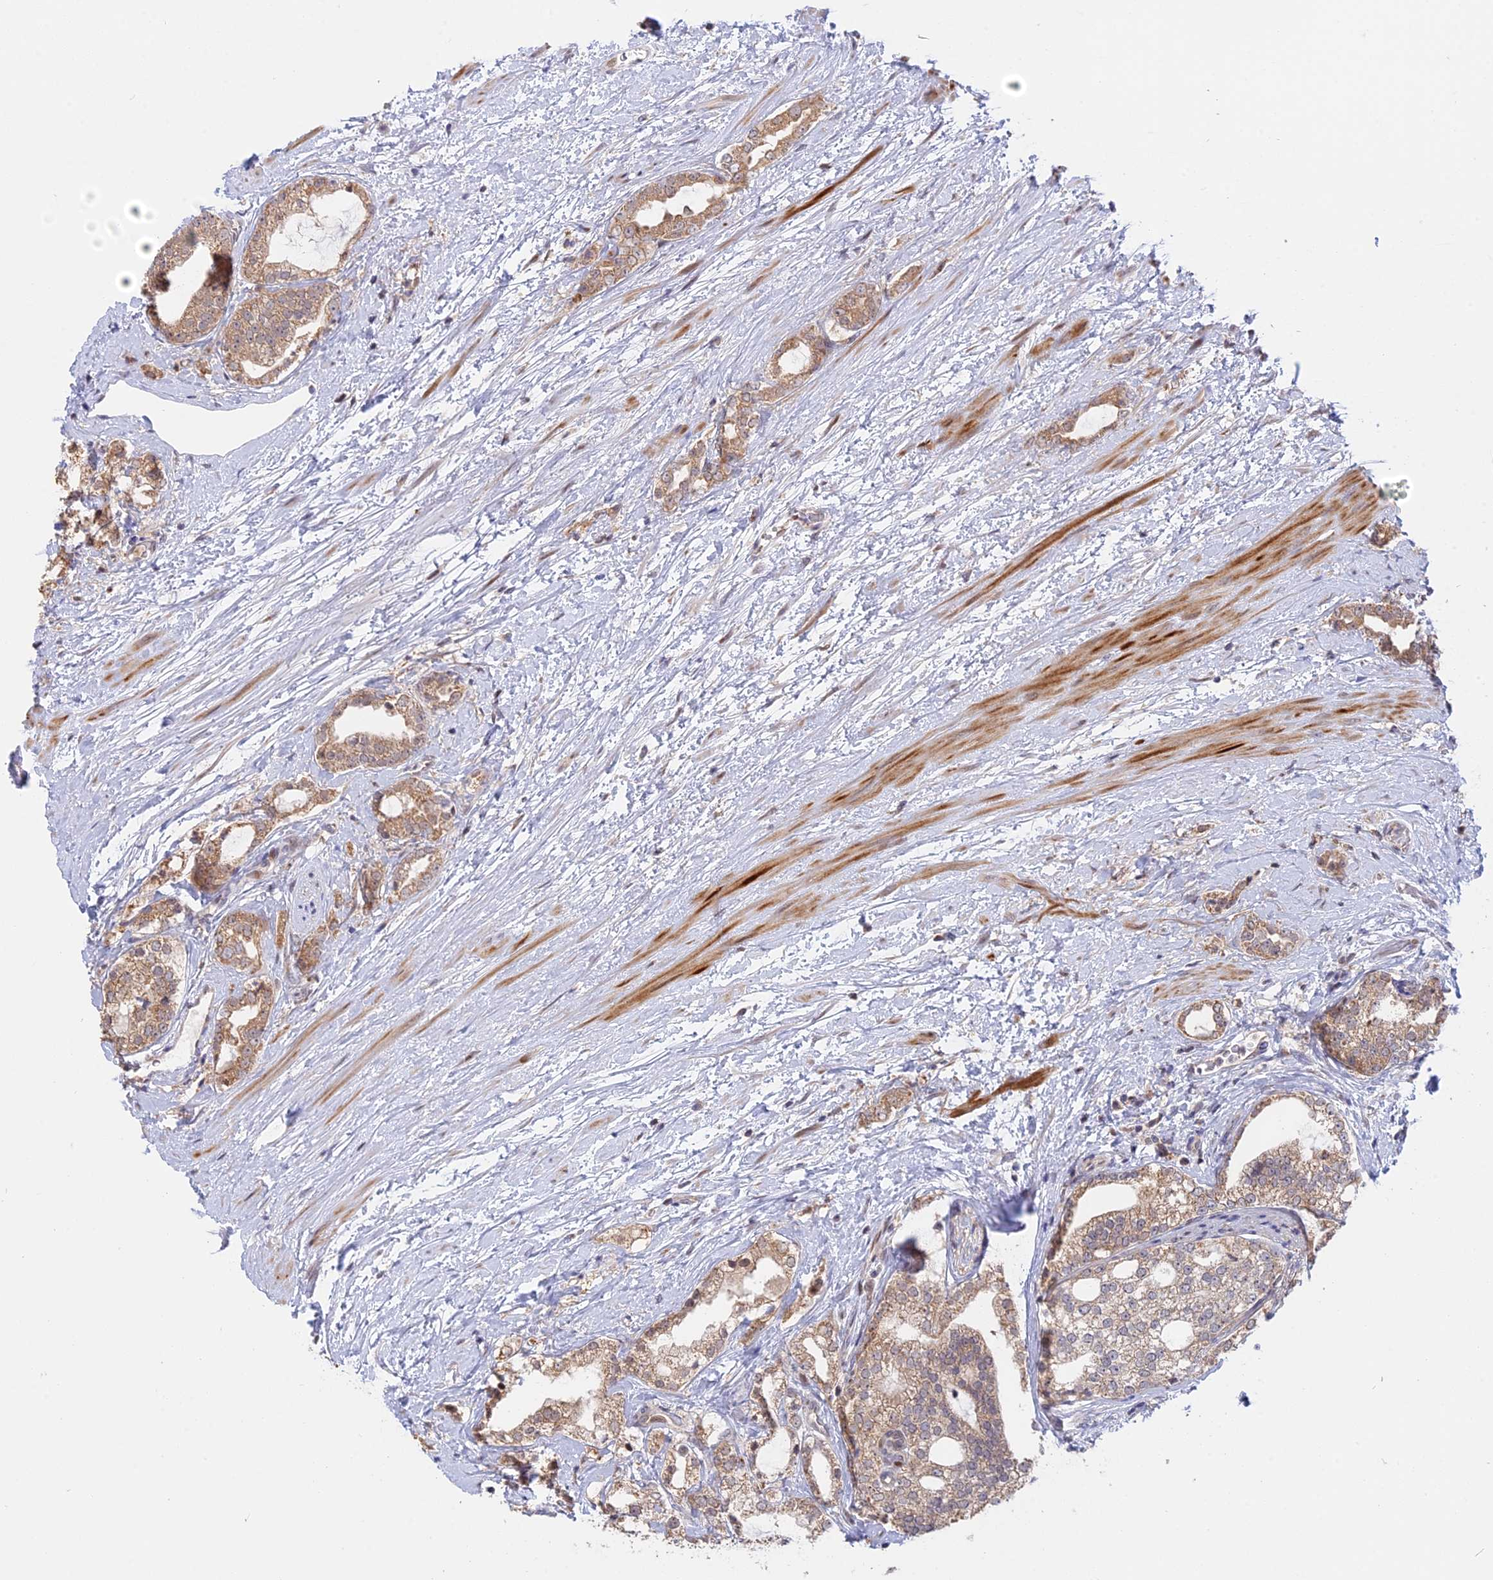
{"staining": {"intensity": "moderate", "quantity": ">75%", "location": "cytoplasmic/membranous"}, "tissue": "prostate cancer", "cell_type": "Tumor cells", "image_type": "cancer", "snomed": [{"axis": "morphology", "description": "Adenocarcinoma, High grade"}, {"axis": "topography", "description": "Prostate"}], "caption": "Tumor cells reveal medium levels of moderate cytoplasmic/membranous positivity in approximately >75% of cells in human prostate cancer (adenocarcinoma (high-grade)).", "gene": "GSKIP", "patient": {"sex": "male", "age": 64}}